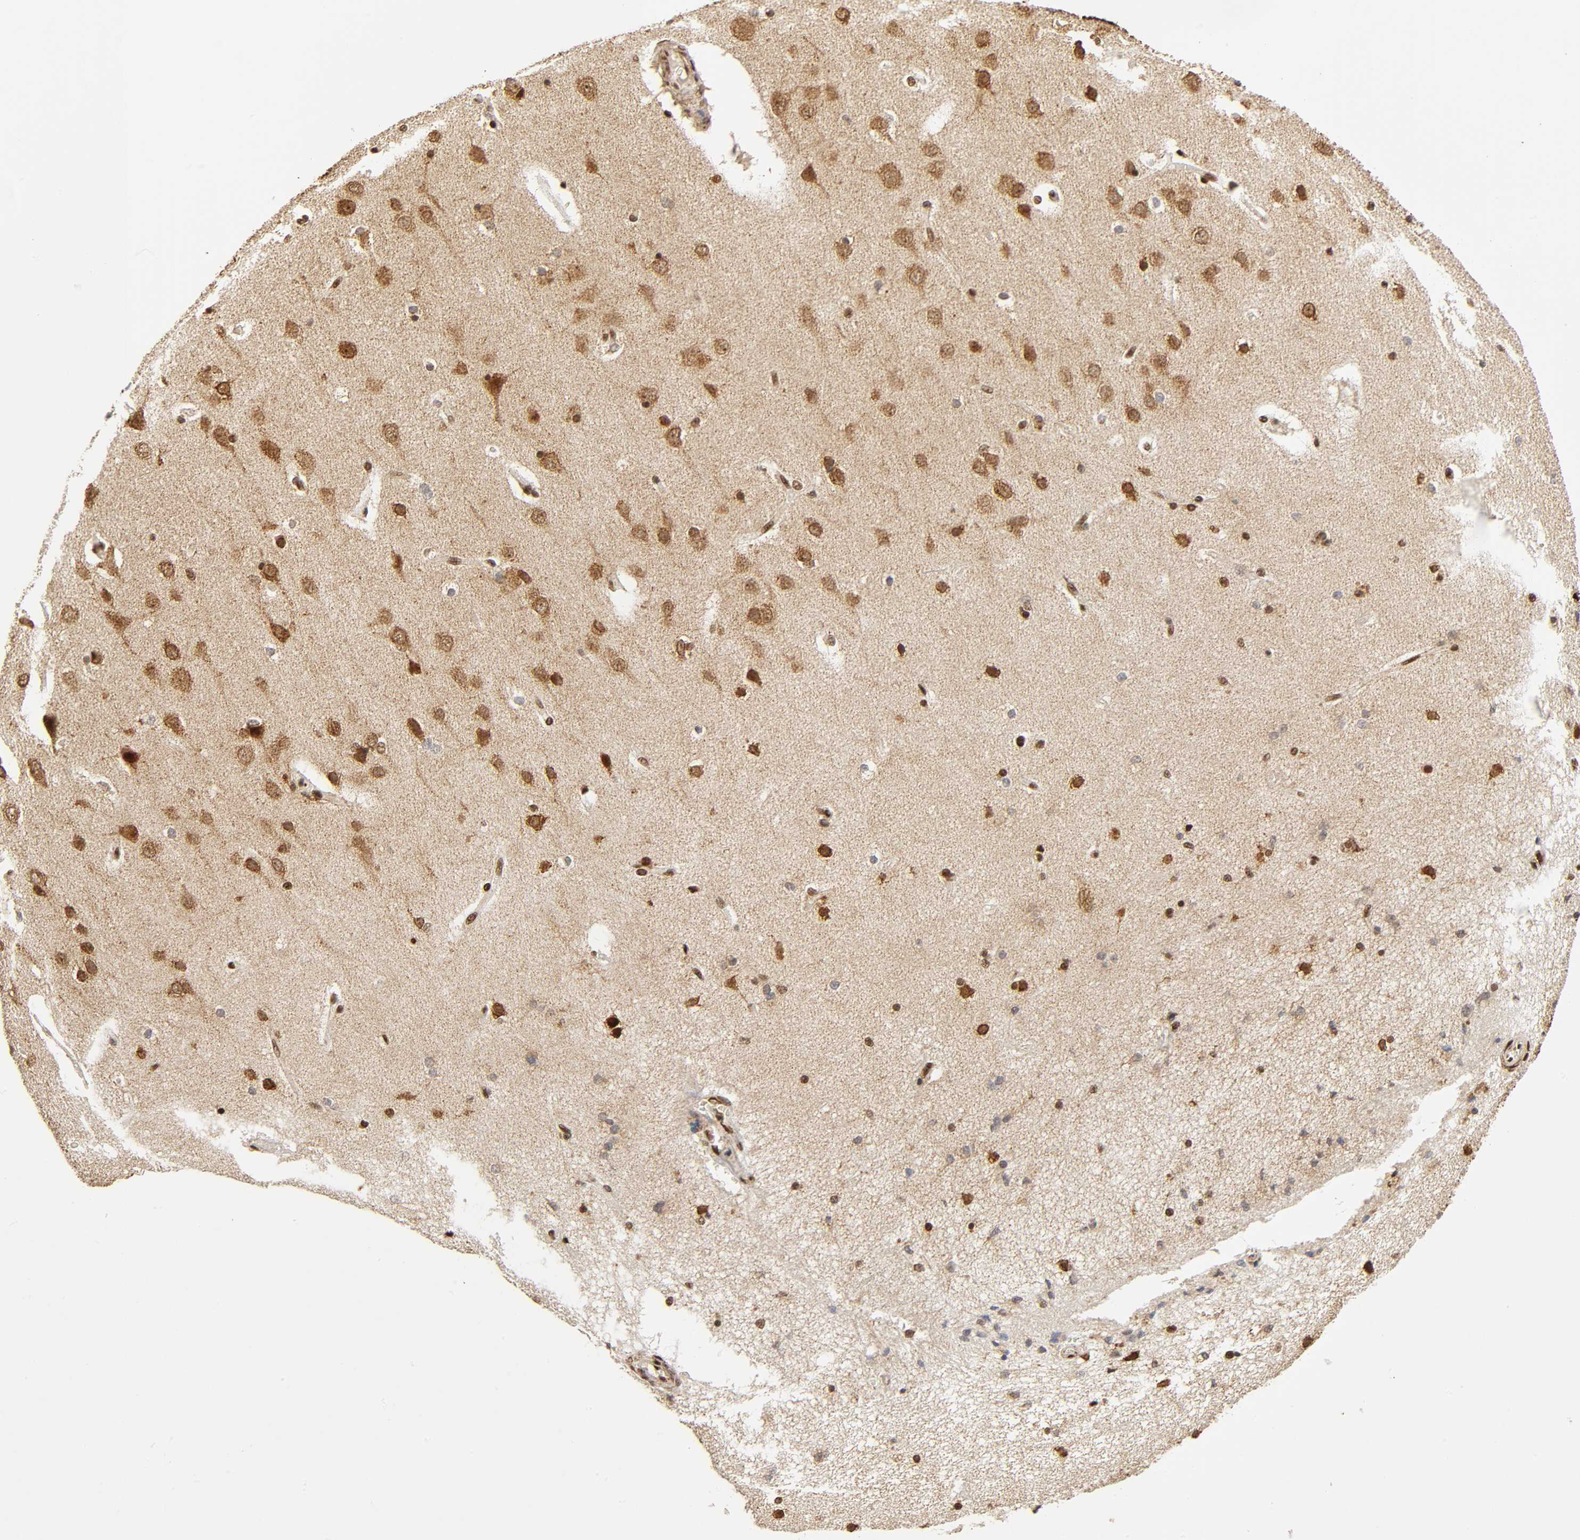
{"staining": {"intensity": "strong", "quantity": ">75%", "location": "nuclear"}, "tissue": "cerebral cortex", "cell_type": "Endothelial cells", "image_type": "normal", "snomed": [{"axis": "morphology", "description": "Normal tissue, NOS"}, {"axis": "topography", "description": "Cerebral cortex"}], "caption": "IHC of unremarkable human cerebral cortex reveals high levels of strong nuclear staining in about >75% of endothelial cells.", "gene": "RNF122", "patient": {"sex": "female", "age": 54}}